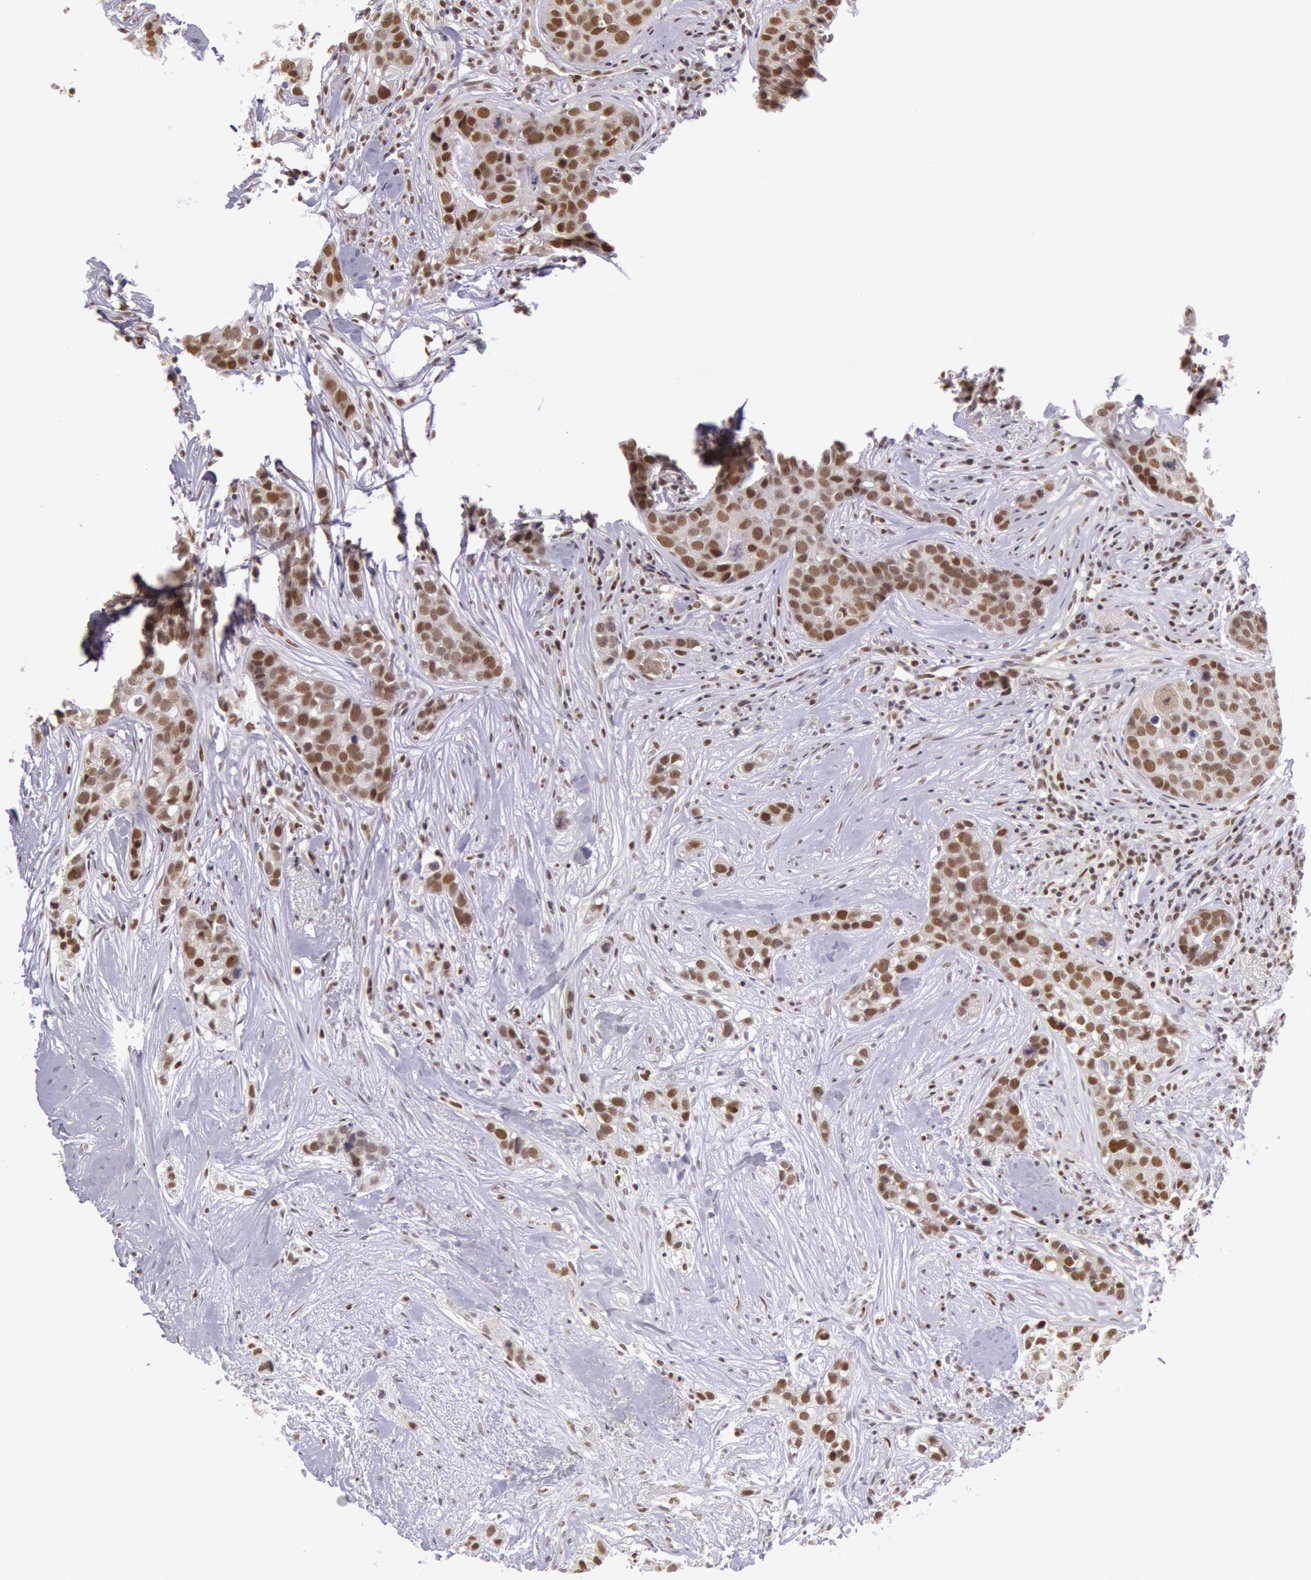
{"staining": {"intensity": "strong", "quantity": ">75%", "location": "nuclear"}, "tissue": "breast cancer", "cell_type": "Tumor cells", "image_type": "cancer", "snomed": [{"axis": "morphology", "description": "Duct carcinoma"}, {"axis": "topography", "description": "Breast"}], "caption": "There is high levels of strong nuclear staining in tumor cells of breast infiltrating ductal carcinoma, as demonstrated by immunohistochemical staining (brown color).", "gene": "ESS2", "patient": {"sex": "female", "age": 91}}